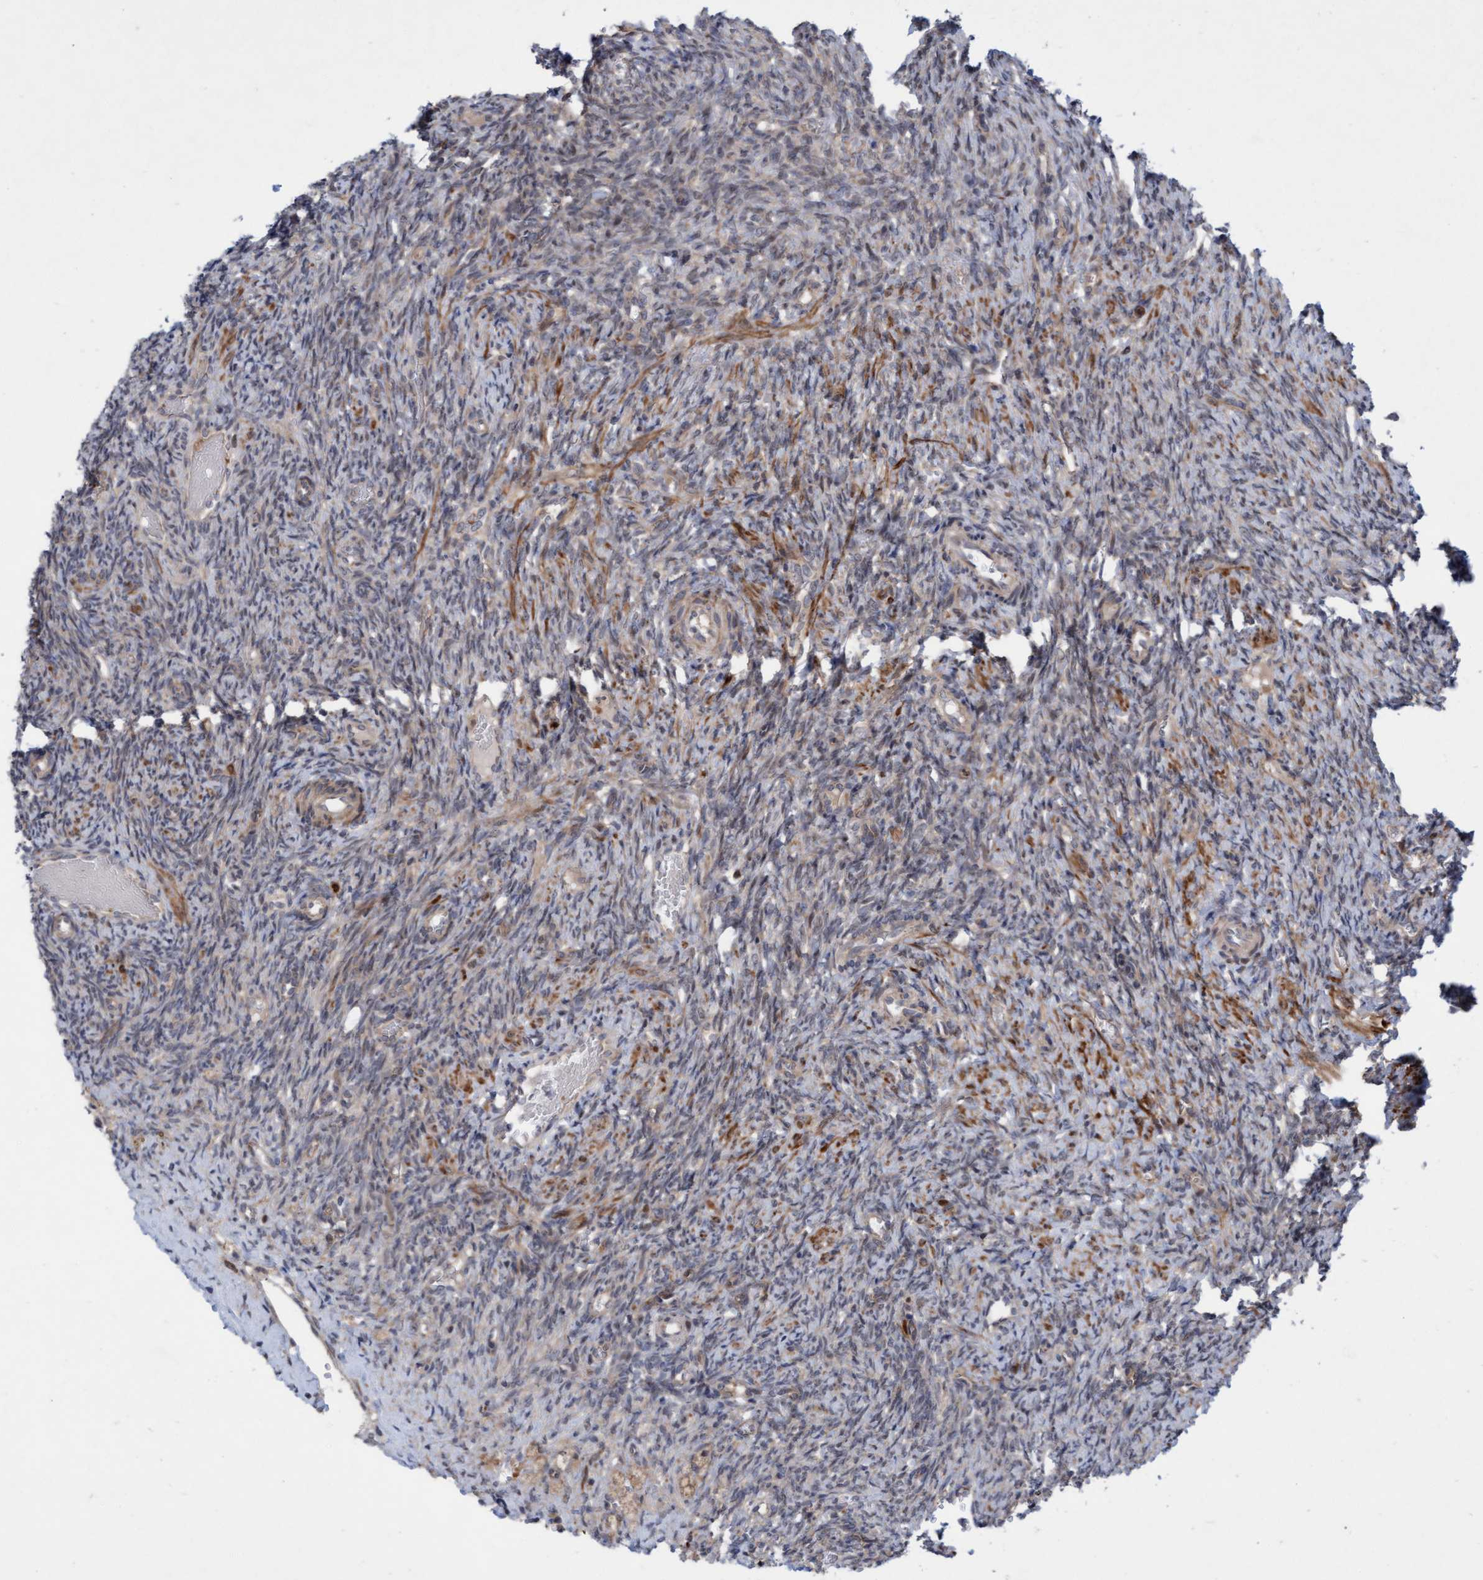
{"staining": {"intensity": "weak", "quantity": "25%-75%", "location": "cytoplasmic/membranous,nuclear"}, "tissue": "ovary", "cell_type": "Follicle cells", "image_type": "normal", "snomed": [{"axis": "morphology", "description": "Normal tissue, NOS"}, {"axis": "topography", "description": "Ovary"}], "caption": "A brown stain highlights weak cytoplasmic/membranous,nuclear expression of a protein in follicle cells of benign ovary. (IHC, brightfield microscopy, high magnification).", "gene": "RAP1GAP2", "patient": {"sex": "female", "age": 41}}